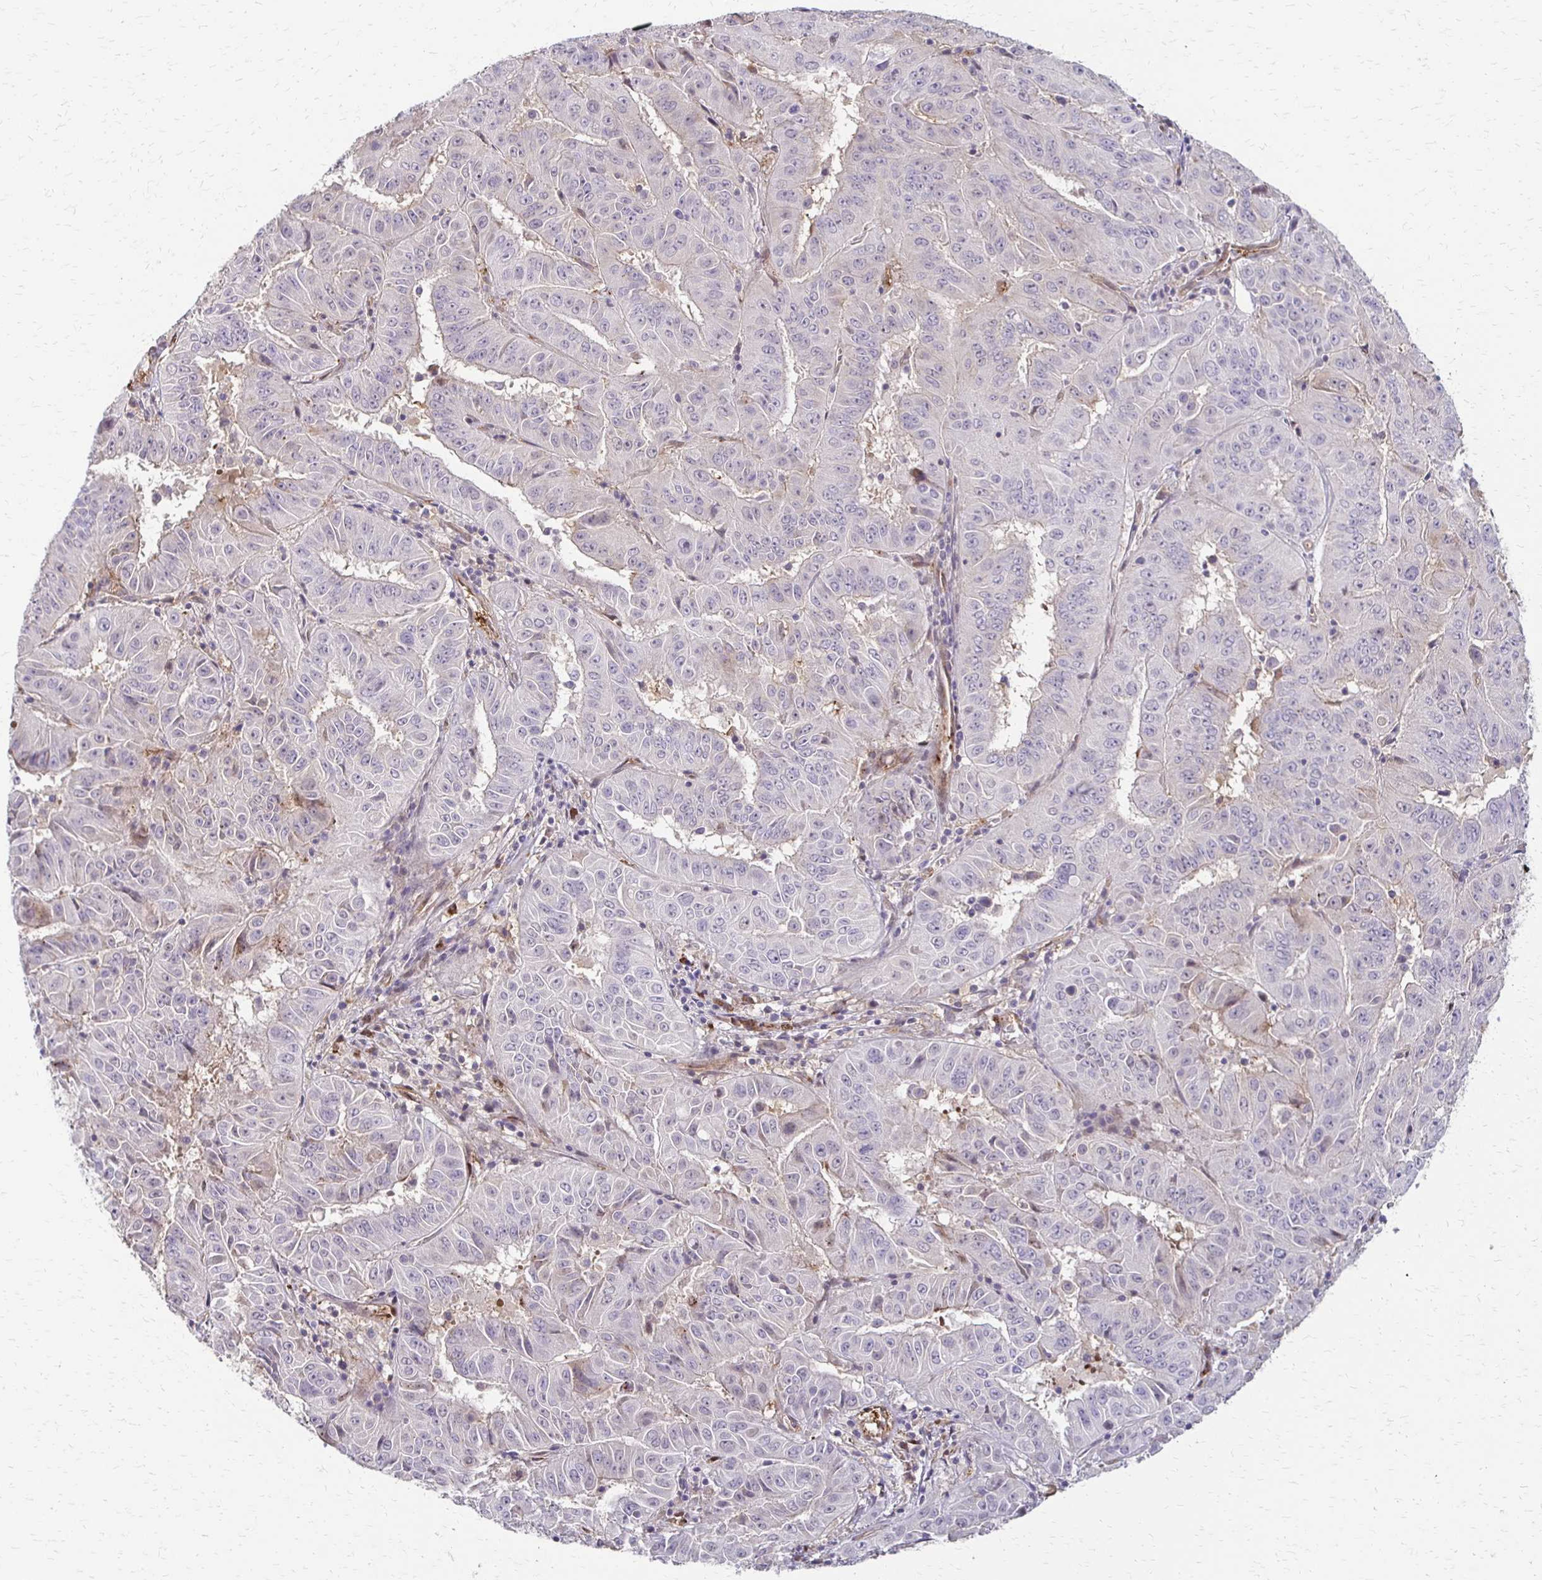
{"staining": {"intensity": "negative", "quantity": "none", "location": "none"}, "tissue": "pancreatic cancer", "cell_type": "Tumor cells", "image_type": "cancer", "snomed": [{"axis": "morphology", "description": "Adenocarcinoma, NOS"}, {"axis": "topography", "description": "Pancreas"}], "caption": "High power microscopy histopathology image of an immunohistochemistry (IHC) photomicrograph of pancreatic cancer (adenocarcinoma), revealing no significant staining in tumor cells.", "gene": "CFL2", "patient": {"sex": "male", "age": 63}}